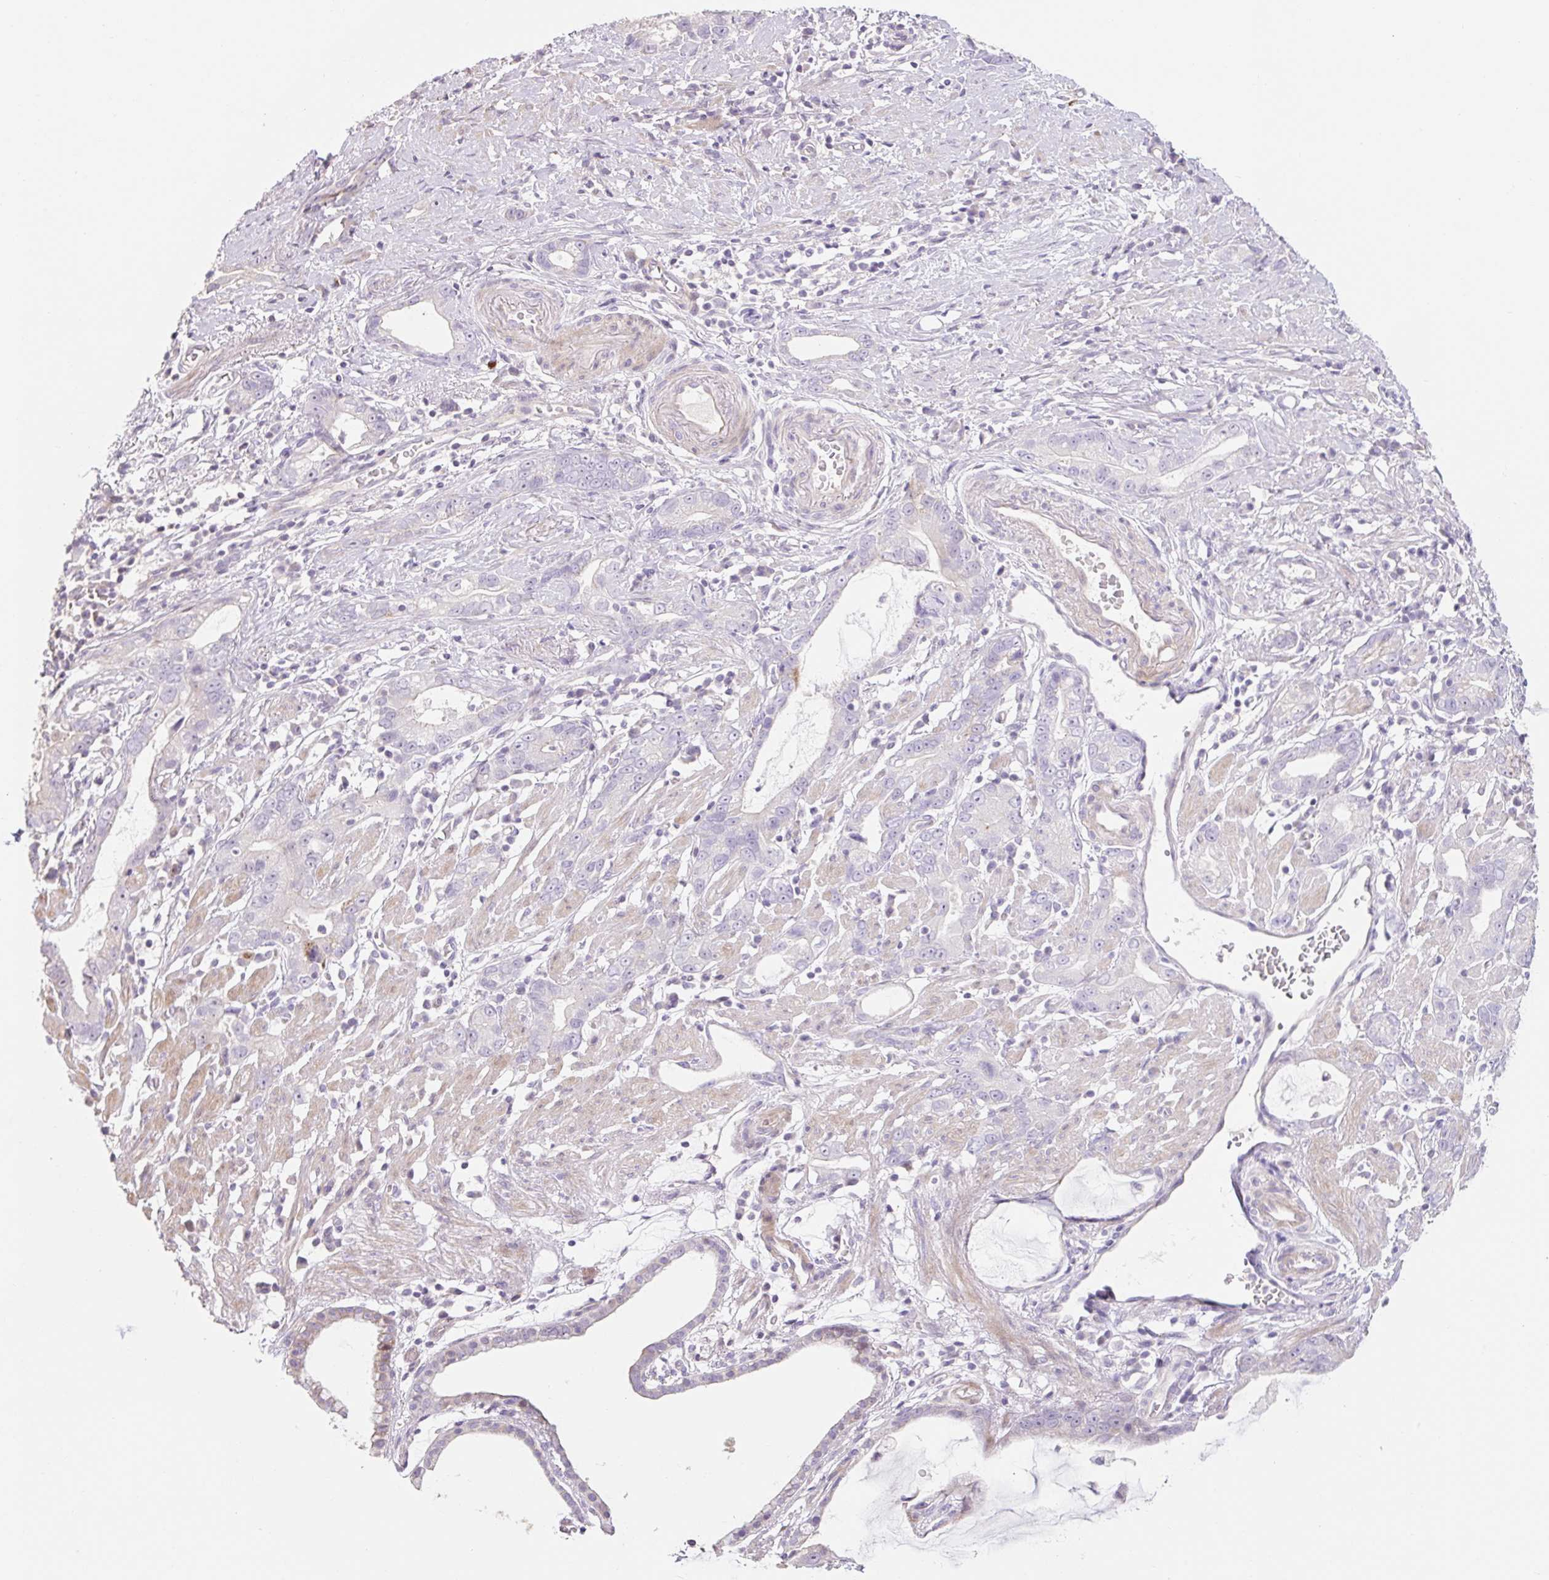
{"staining": {"intensity": "moderate", "quantity": "<25%", "location": "cytoplasmic/membranous"}, "tissue": "stomach cancer", "cell_type": "Tumor cells", "image_type": "cancer", "snomed": [{"axis": "morphology", "description": "Adenocarcinoma, NOS"}, {"axis": "topography", "description": "Stomach"}], "caption": "Immunohistochemistry (IHC) staining of adenocarcinoma (stomach), which demonstrates low levels of moderate cytoplasmic/membranous staining in about <25% of tumor cells indicating moderate cytoplasmic/membranous protein positivity. The staining was performed using DAB (brown) for protein detection and nuclei were counterstained in hematoxylin (blue).", "gene": "ZNF552", "patient": {"sex": "male", "age": 55}}